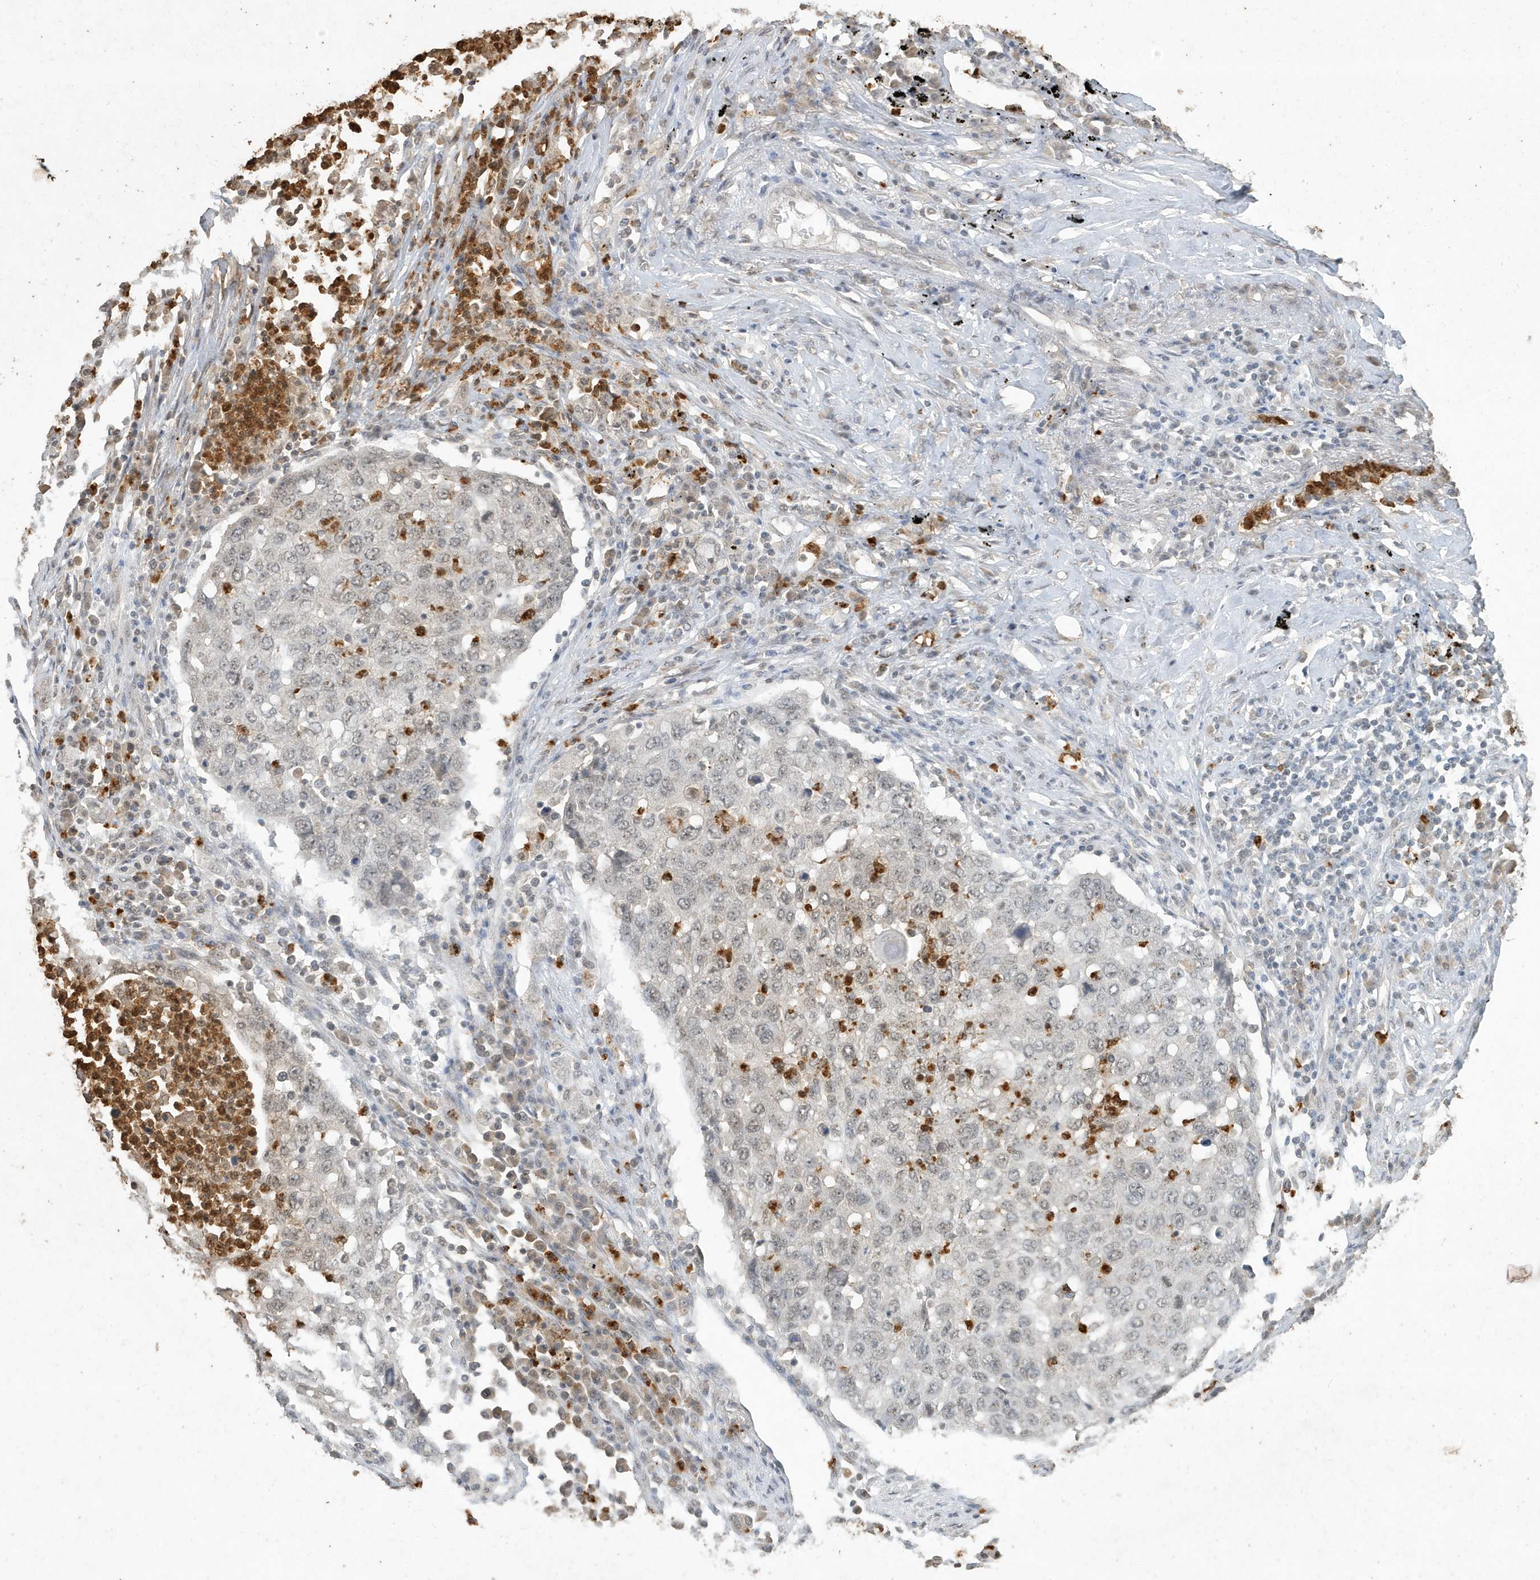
{"staining": {"intensity": "weak", "quantity": "<25%", "location": "nuclear"}, "tissue": "lung cancer", "cell_type": "Tumor cells", "image_type": "cancer", "snomed": [{"axis": "morphology", "description": "Squamous cell carcinoma, NOS"}, {"axis": "topography", "description": "Lung"}], "caption": "DAB (3,3'-diaminobenzidine) immunohistochemical staining of human lung cancer (squamous cell carcinoma) displays no significant positivity in tumor cells. (DAB (3,3'-diaminobenzidine) immunohistochemistry (IHC) with hematoxylin counter stain).", "gene": "DEFA1", "patient": {"sex": "female", "age": 63}}